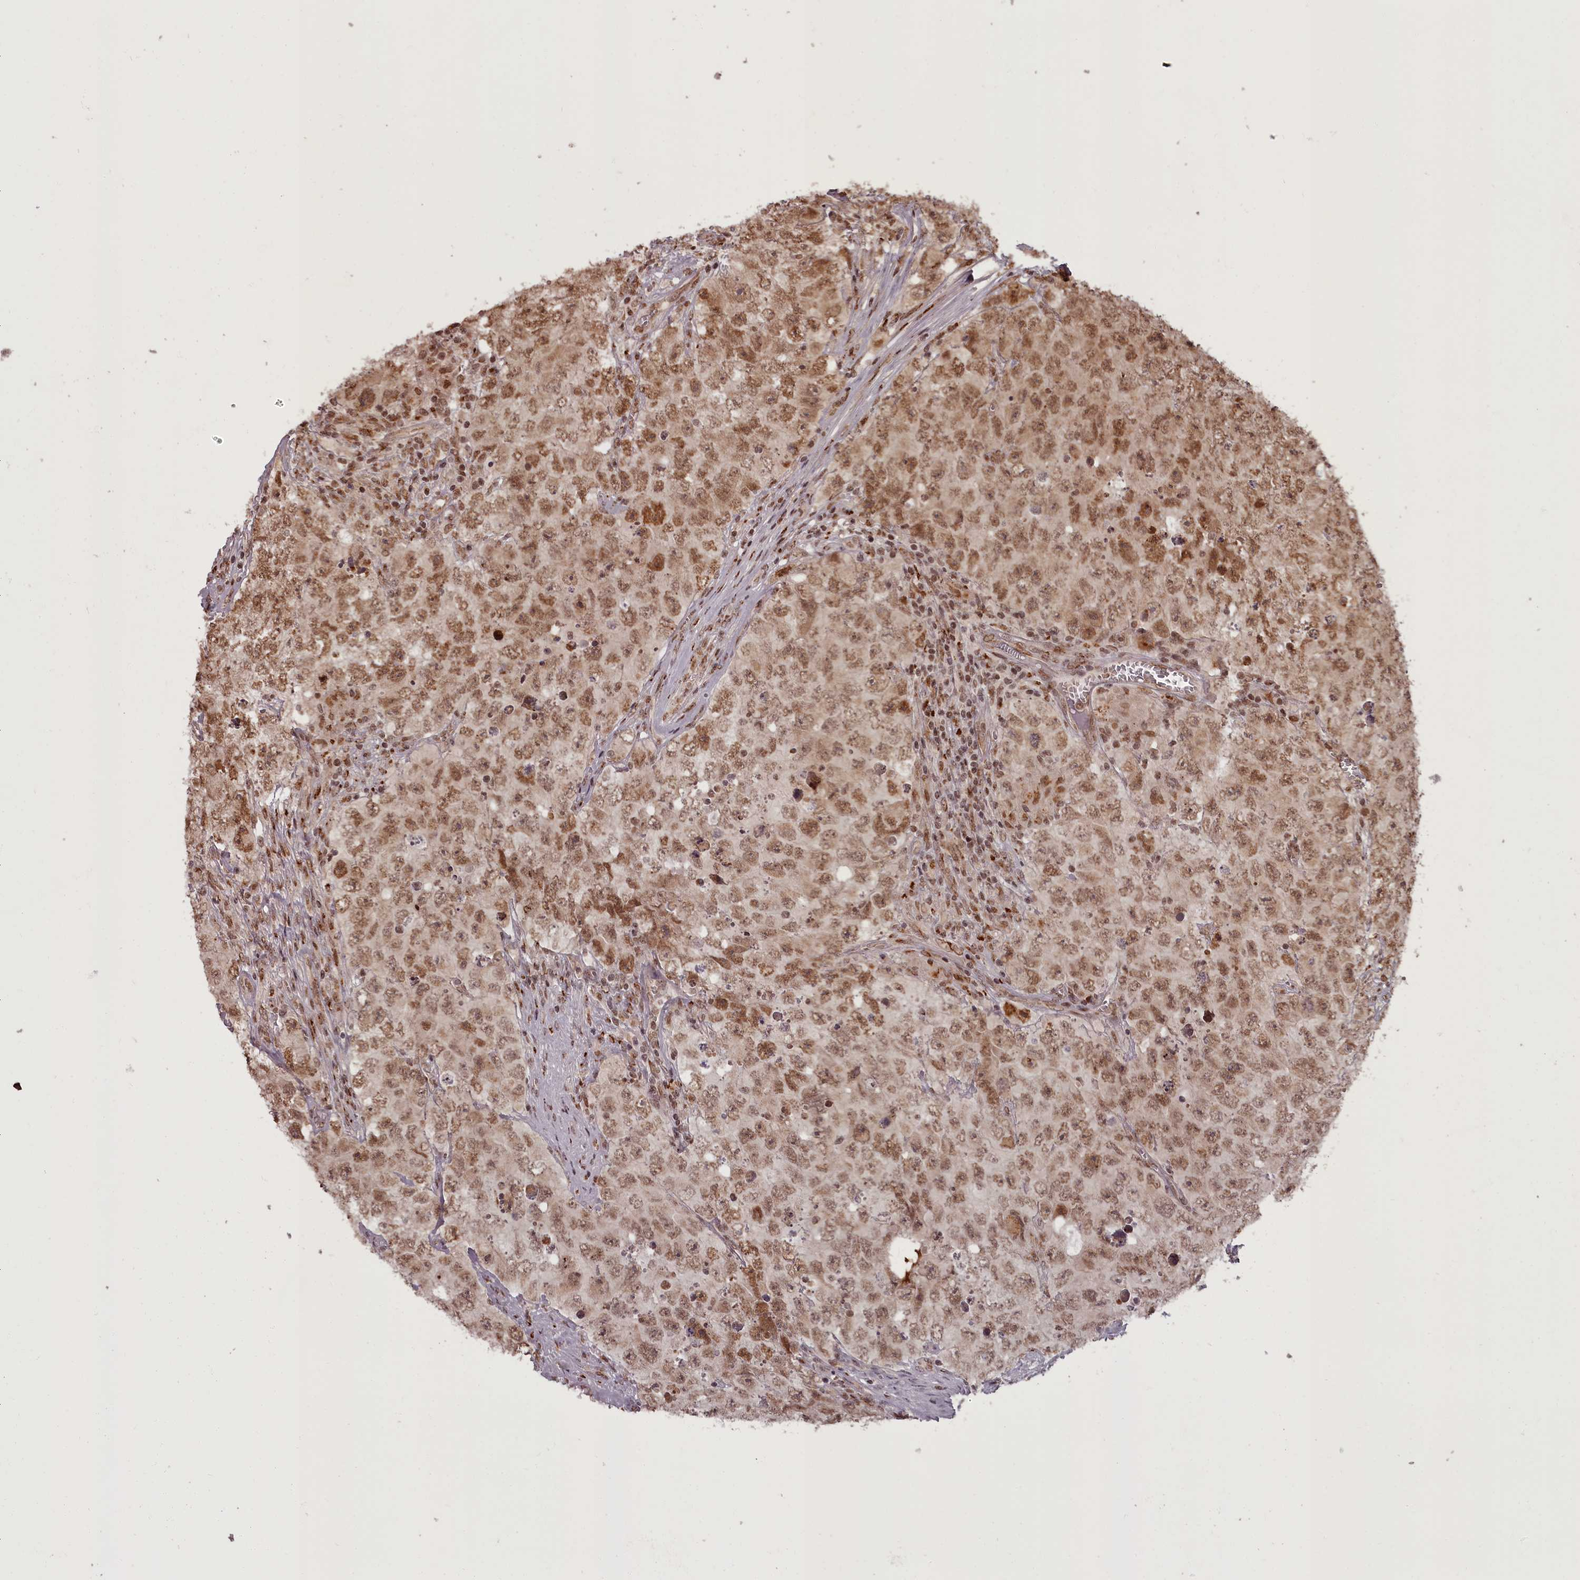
{"staining": {"intensity": "moderate", "quantity": ">75%", "location": "nuclear"}, "tissue": "testis cancer", "cell_type": "Tumor cells", "image_type": "cancer", "snomed": [{"axis": "morphology", "description": "Seminoma, NOS"}, {"axis": "morphology", "description": "Carcinoma, Embryonal, NOS"}, {"axis": "topography", "description": "Testis"}], "caption": "Protein analysis of testis cancer tissue exhibits moderate nuclear staining in about >75% of tumor cells. Nuclei are stained in blue.", "gene": "CEP83", "patient": {"sex": "male", "age": 43}}